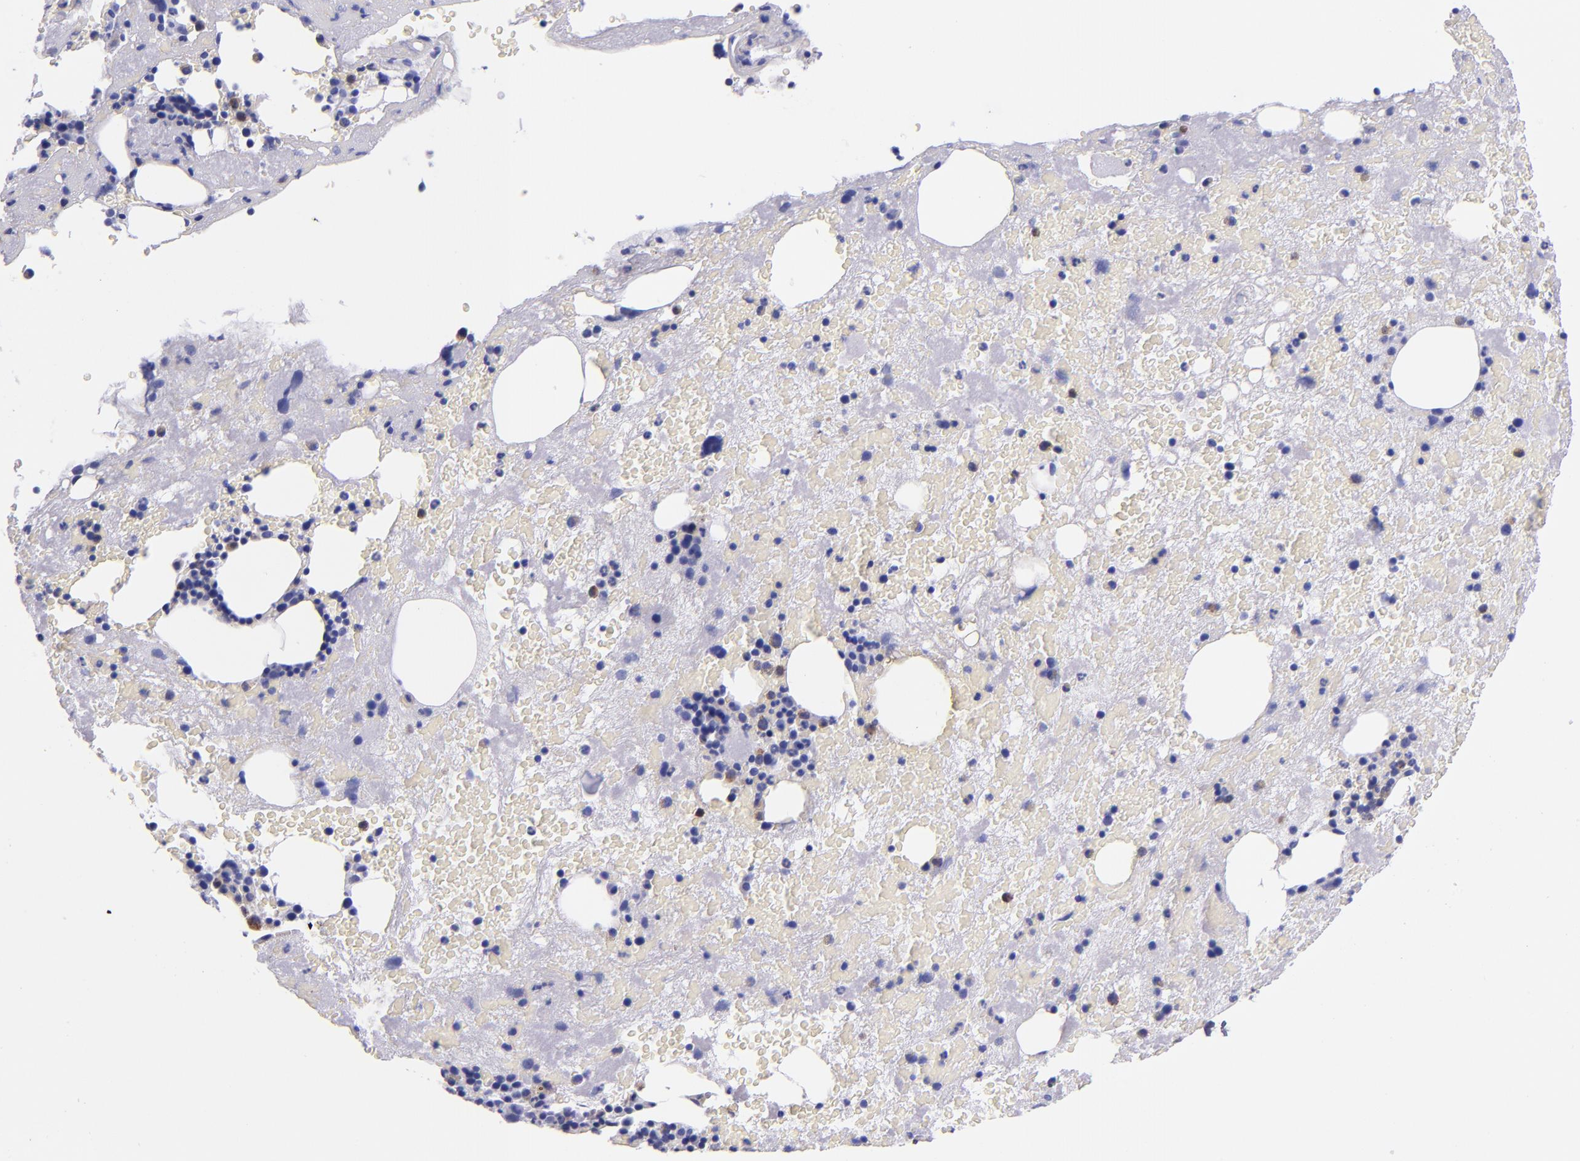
{"staining": {"intensity": "moderate", "quantity": "<25%", "location": "cytoplasmic/membranous"}, "tissue": "bone marrow", "cell_type": "Hematopoietic cells", "image_type": "normal", "snomed": [{"axis": "morphology", "description": "Normal tissue, NOS"}, {"axis": "topography", "description": "Bone marrow"}], "caption": "Hematopoietic cells demonstrate low levels of moderate cytoplasmic/membranous positivity in about <25% of cells in normal human bone marrow.", "gene": "SLPI", "patient": {"sex": "male", "age": 76}}